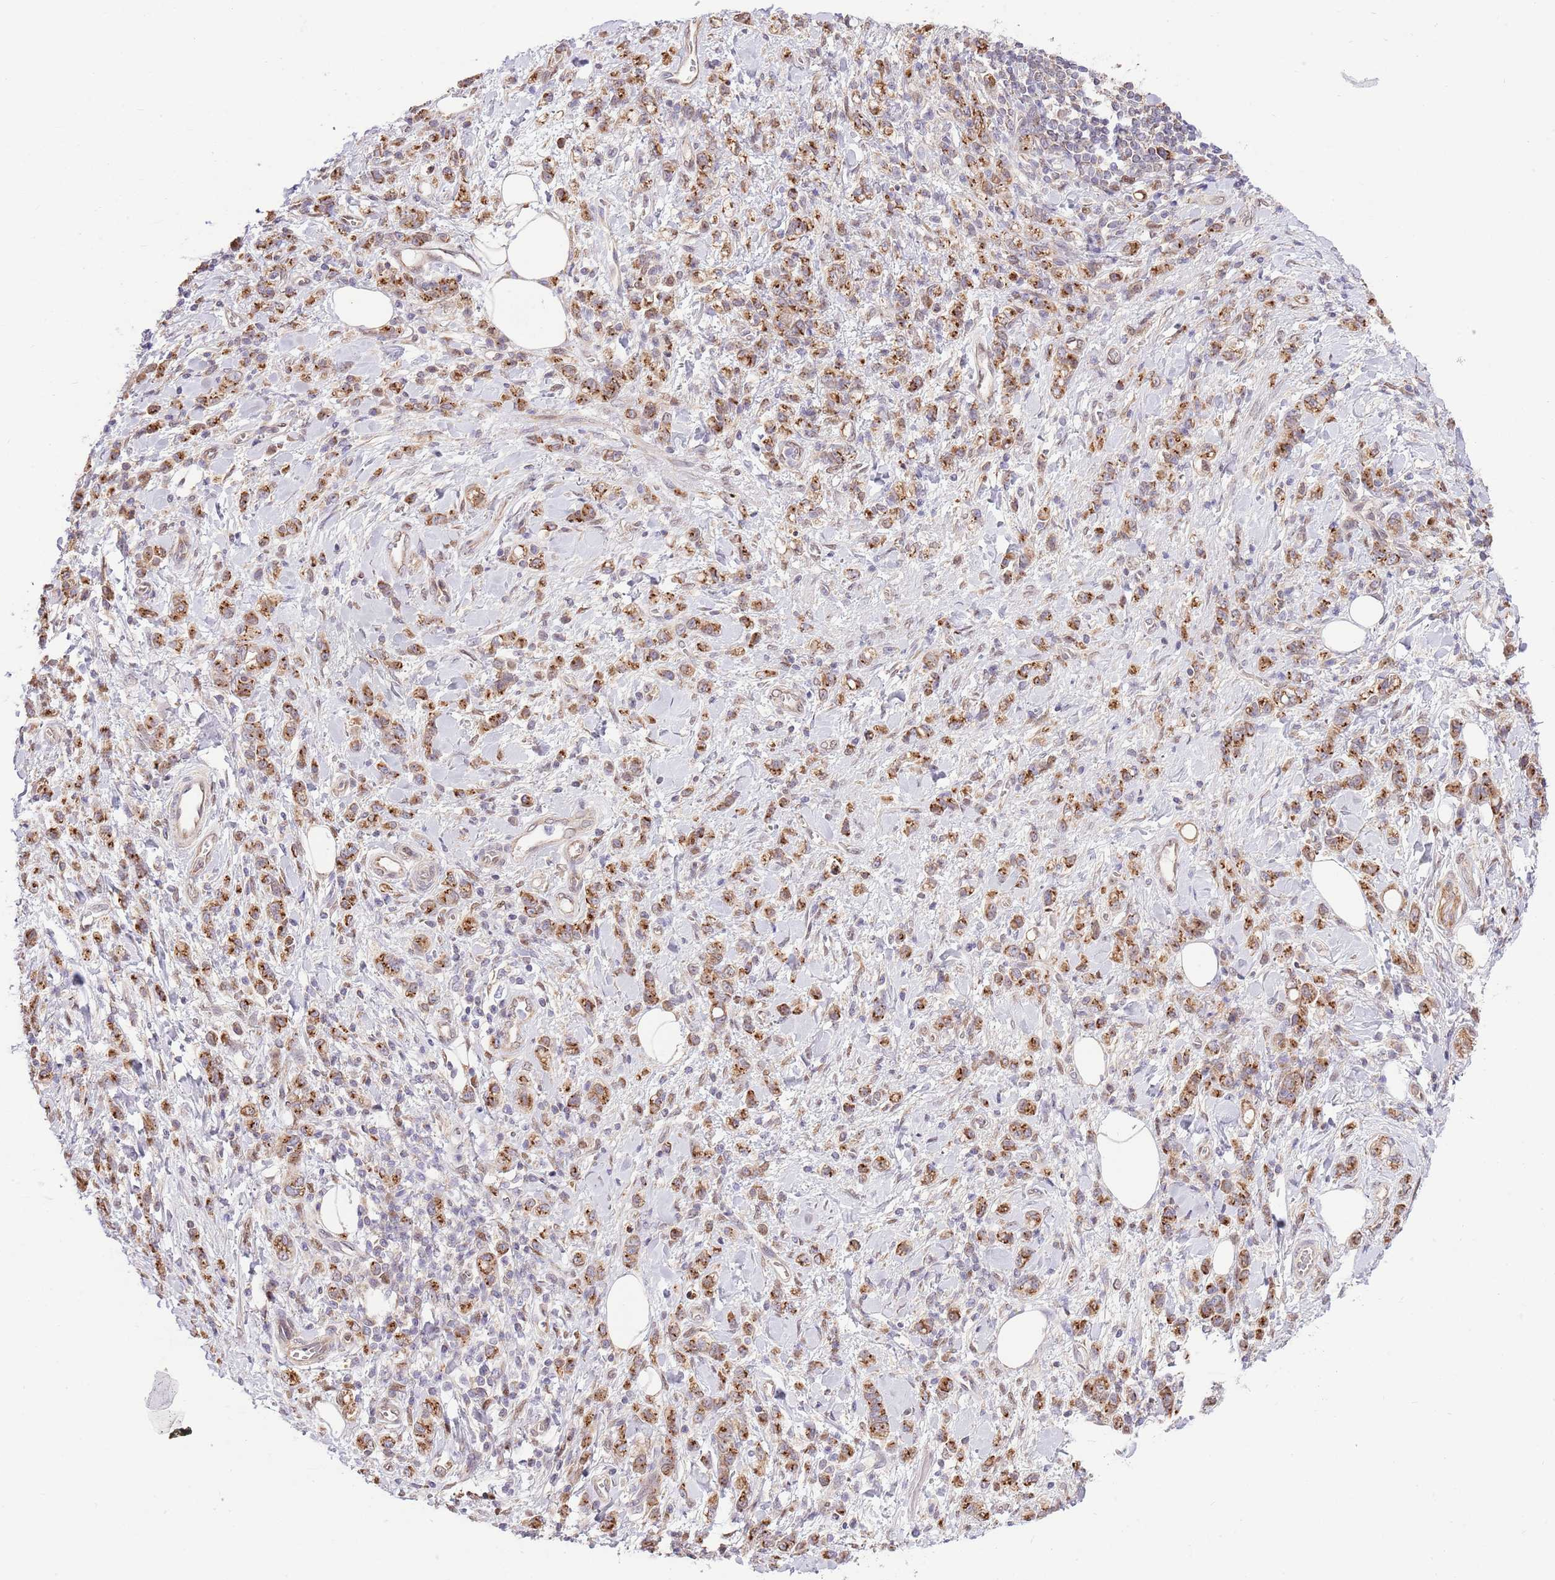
{"staining": {"intensity": "strong", "quantity": ">75%", "location": "cytoplasmic/membranous"}, "tissue": "stomach cancer", "cell_type": "Tumor cells", "image_type": "cancer", "snomed": [{"axis": "morphology", "description": "Adenocarcinoma, NOS"}, {"axis": "topography", "description": "Stomach"}], "caption": "Immunohistochemistry (IHC) photomicrograph of neoplastic tissue: human stomach adenocarcinoma stained using immunohistochemistry demonstrates high levels of strong protein expression localized specifically in the cytoplasmic/membranous of tumor cells, appearing as a cytoplasmic/membranous brown color.", "gene": "ARL2BP", "patient": {"sex": "male", "age": 77}}